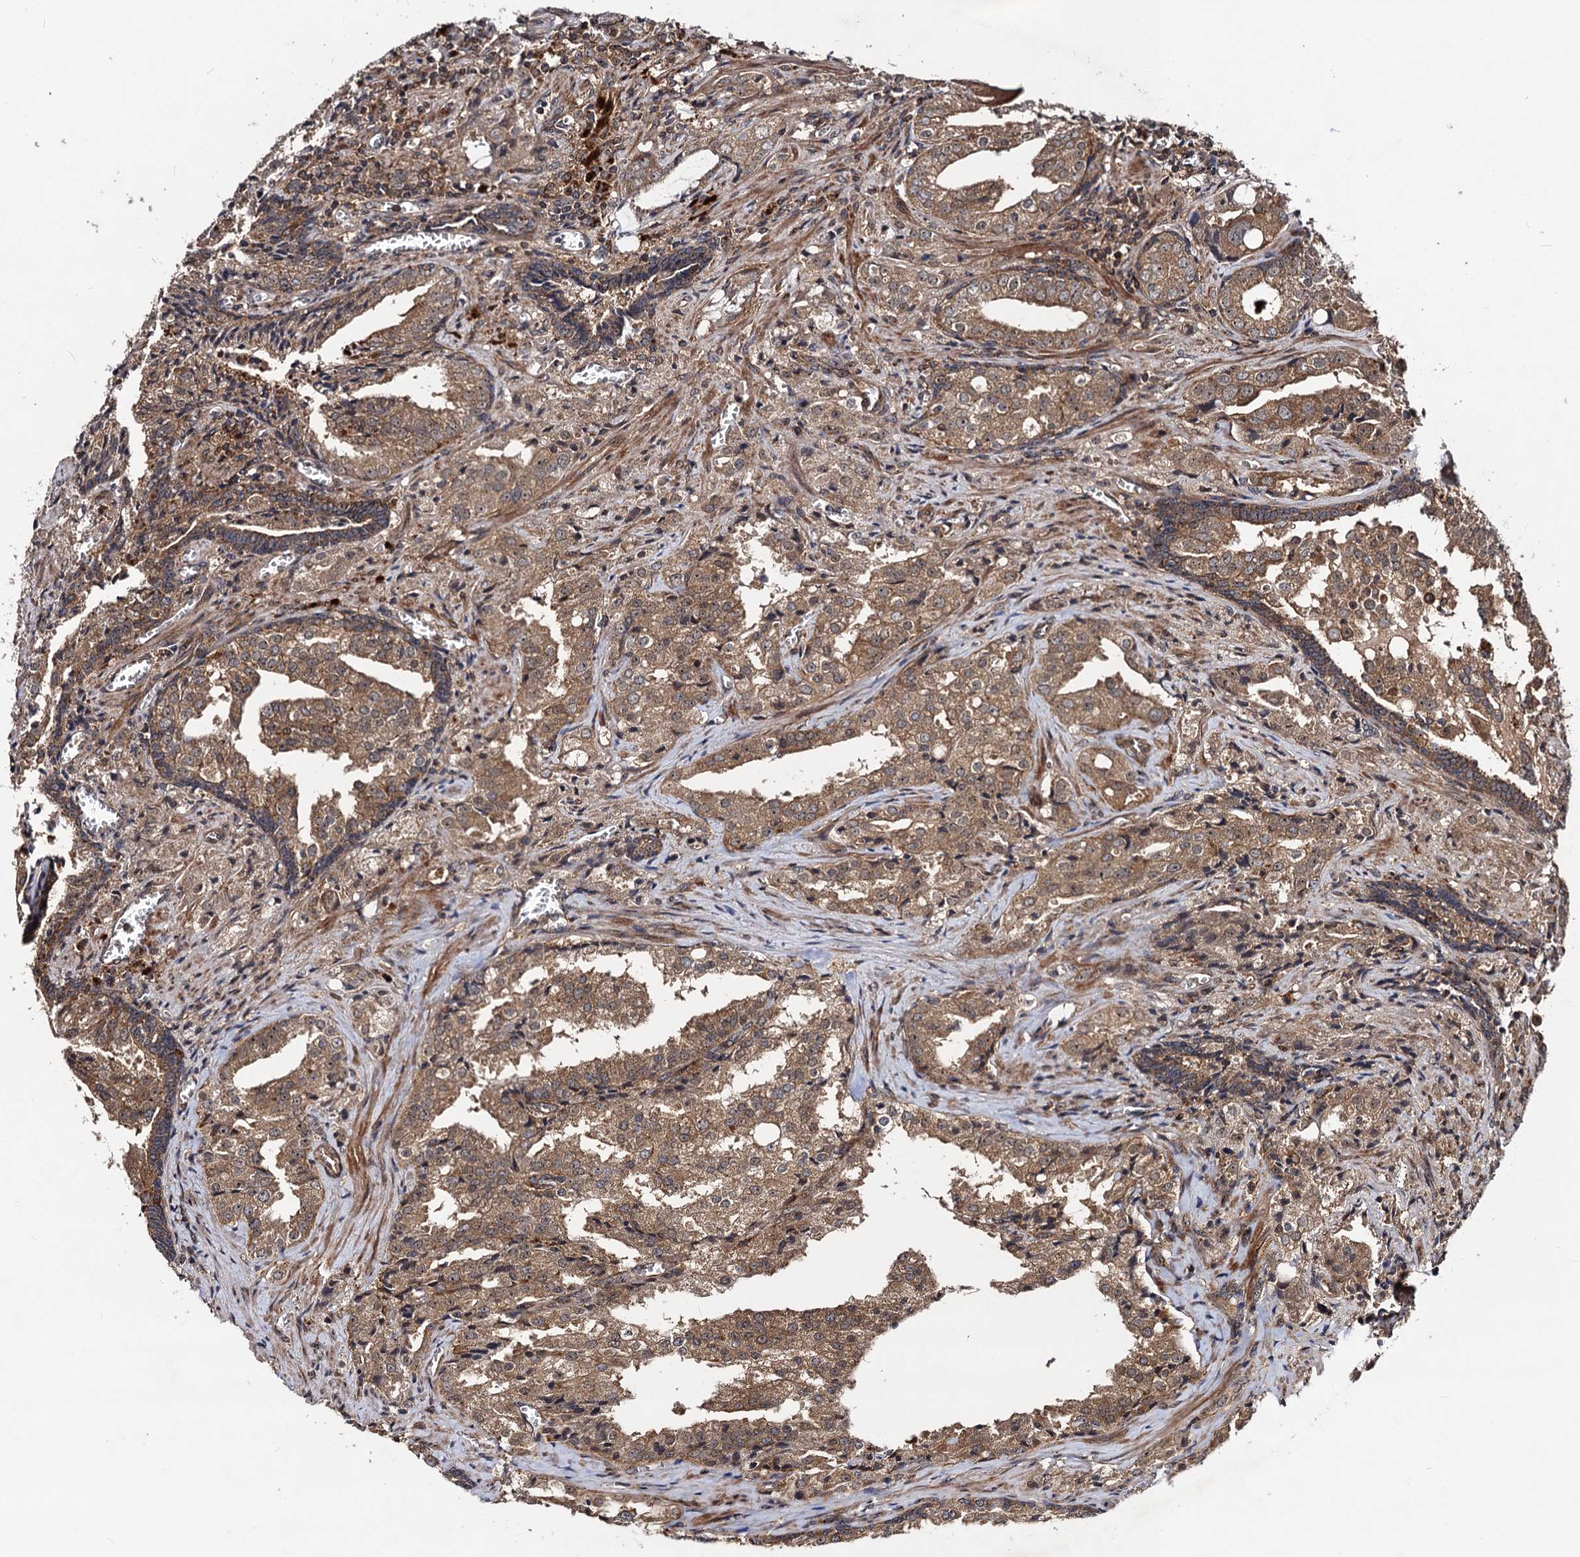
{"staining": {"intensity": "moderate", "quantity": ">75%", "location": "cytoplasmic/membranous"}, "tissue": "prostate cancer", "cell_type": "Tumor cells", "image_type": "cancer", "snomed": [{"axis": "morphology", "description": "Adenocarcinoma, High grade"}, {"axis": "topography", "description": "Prostate"}], "caption": "High-grade adenocarcinoma (prostate) stained for a protein (brown) shows moderate cytoplasmic/membranous positive positivity in approximately >75% of tumor cells.", "gene": "KXD1", "patient": {"sex": "male", "age": 68}}